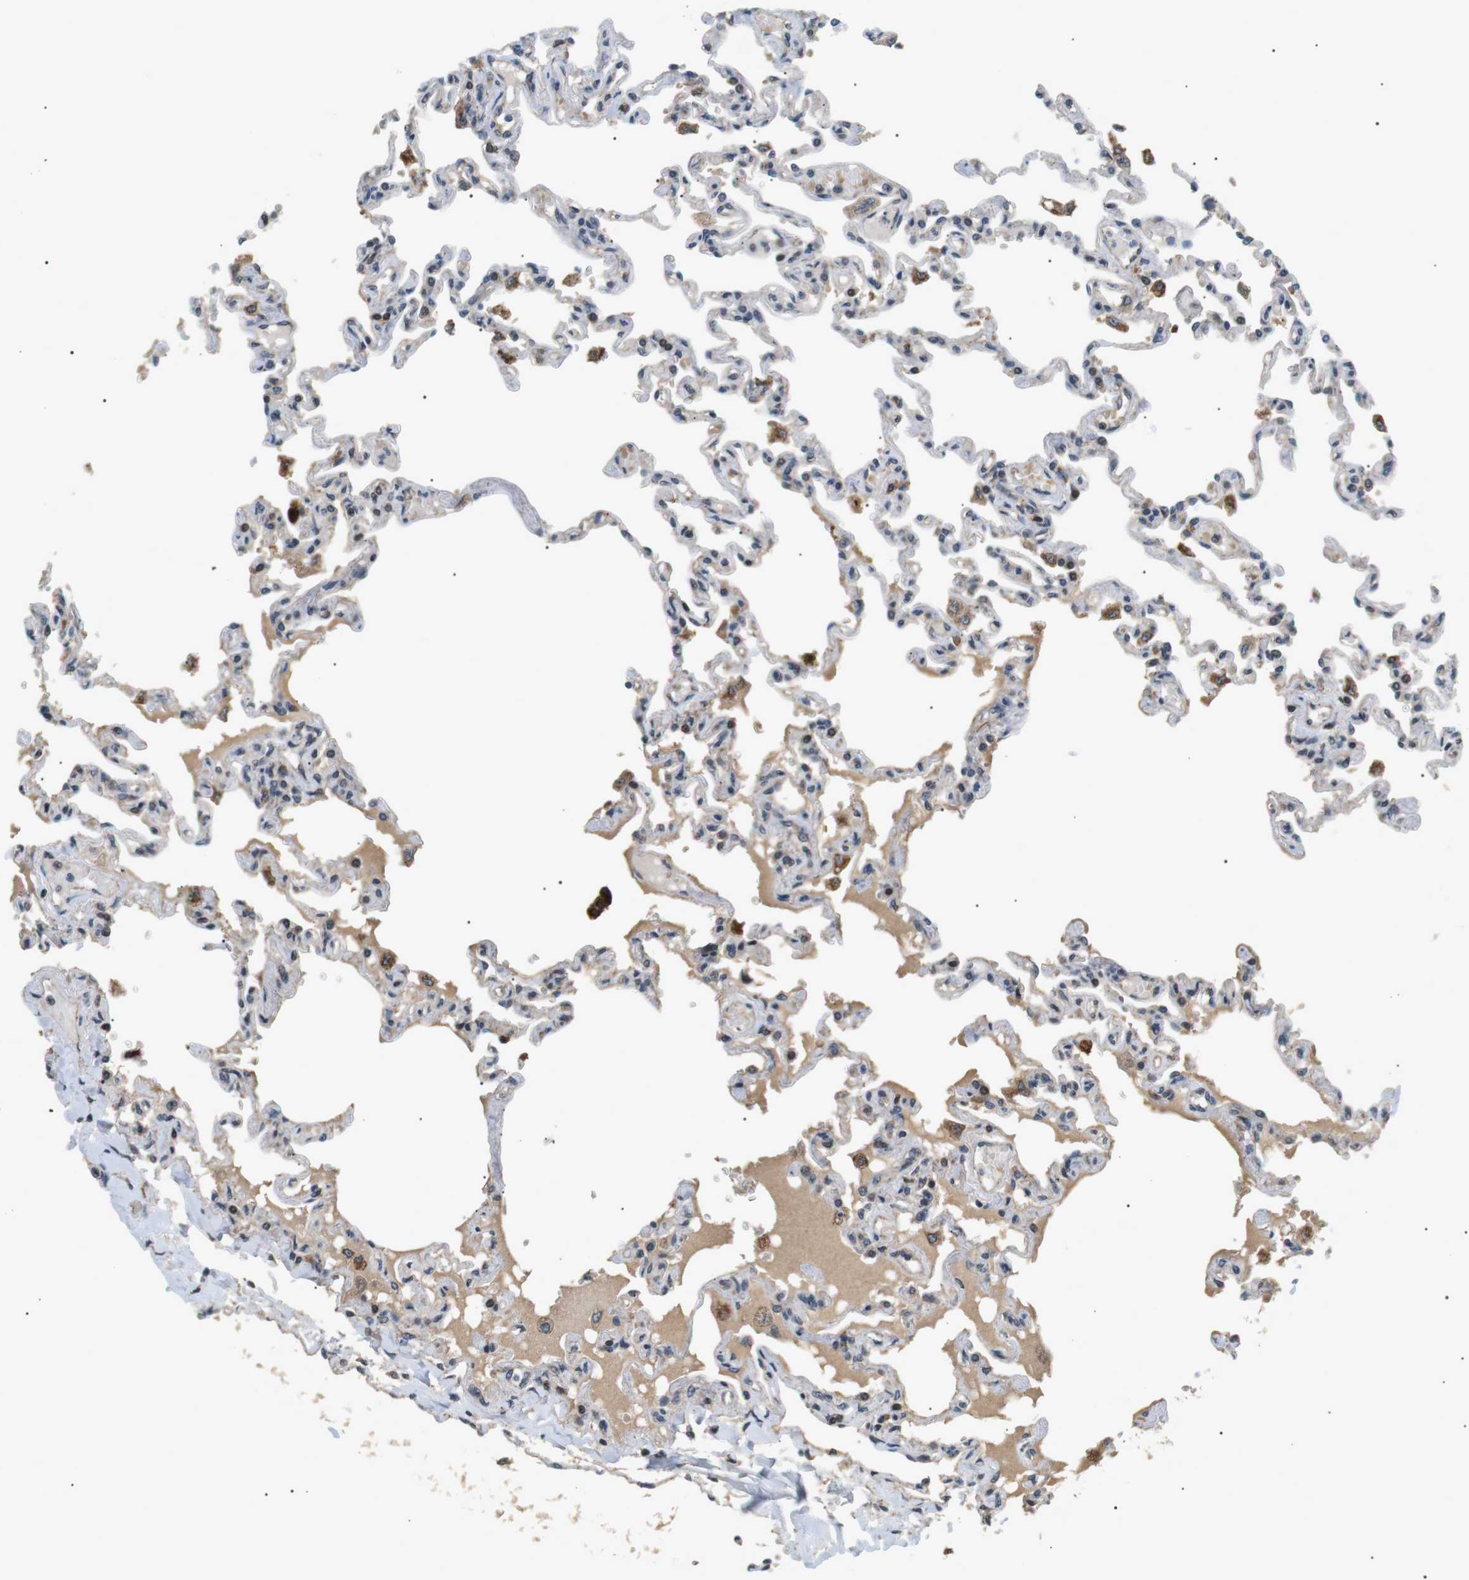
{"staining": {"intensity": "weak", "quantity": "25%-75%", "location": "cytoplasmic/membranous,nuclear"}, "tissue": "lung", "cell_type": "Alveolar cells", "image_type": "normal", "snomed": [{"axis": "morphology", "description": "Normal tissue, NOS"}, {"axis": "topography", "description": "Lung"}], "caption": "Immunohistochemical staining of normal human lung demonstrates 25%-75% levels of weak cytoplasmic/membranous,nuclear protein positivity in approximately 25%-75% of alveolar cells.", "gene": "HSPA13", "patient": {"sex": "male", "age": 21}}